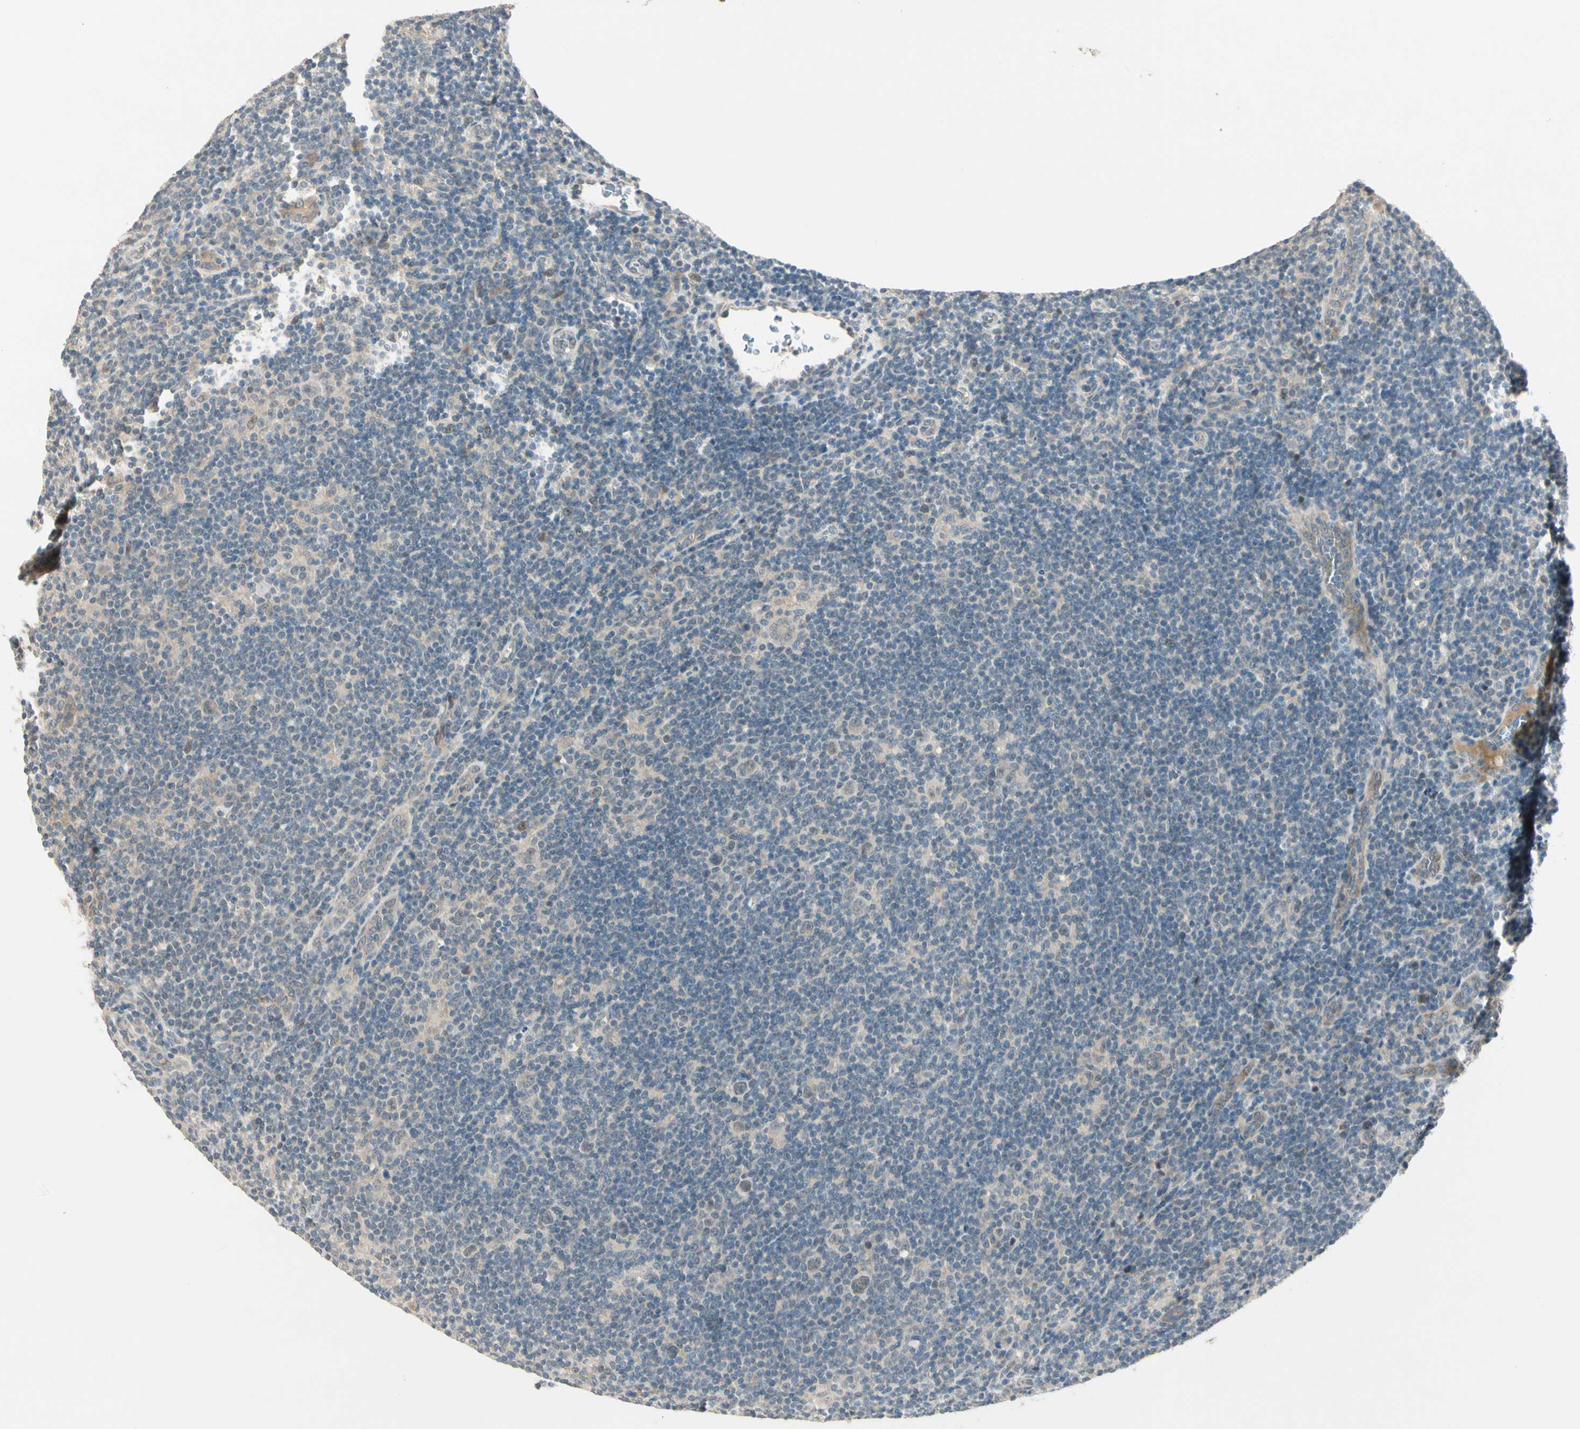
{"staining": {"intensity": "negative", "quantity": "none", "location": "none"}, "tissue": "lymphoma", "cell_type": "Tumor cells", "image_type": "cancer", "snomed": [{"axis": "morphology", "description": "Hodgkin's disease, NOS"}, {"axis": "topography", "description": "Lymph node"}], "caption": "Tumor cells show no significant staining in lymphoma. (DAB (3,3'-diaminobenzidine) immunohistochemistry (IHC), high magnification).", "gene": "PCDHB15", "patient": {"sex": "female", "age": 57}}